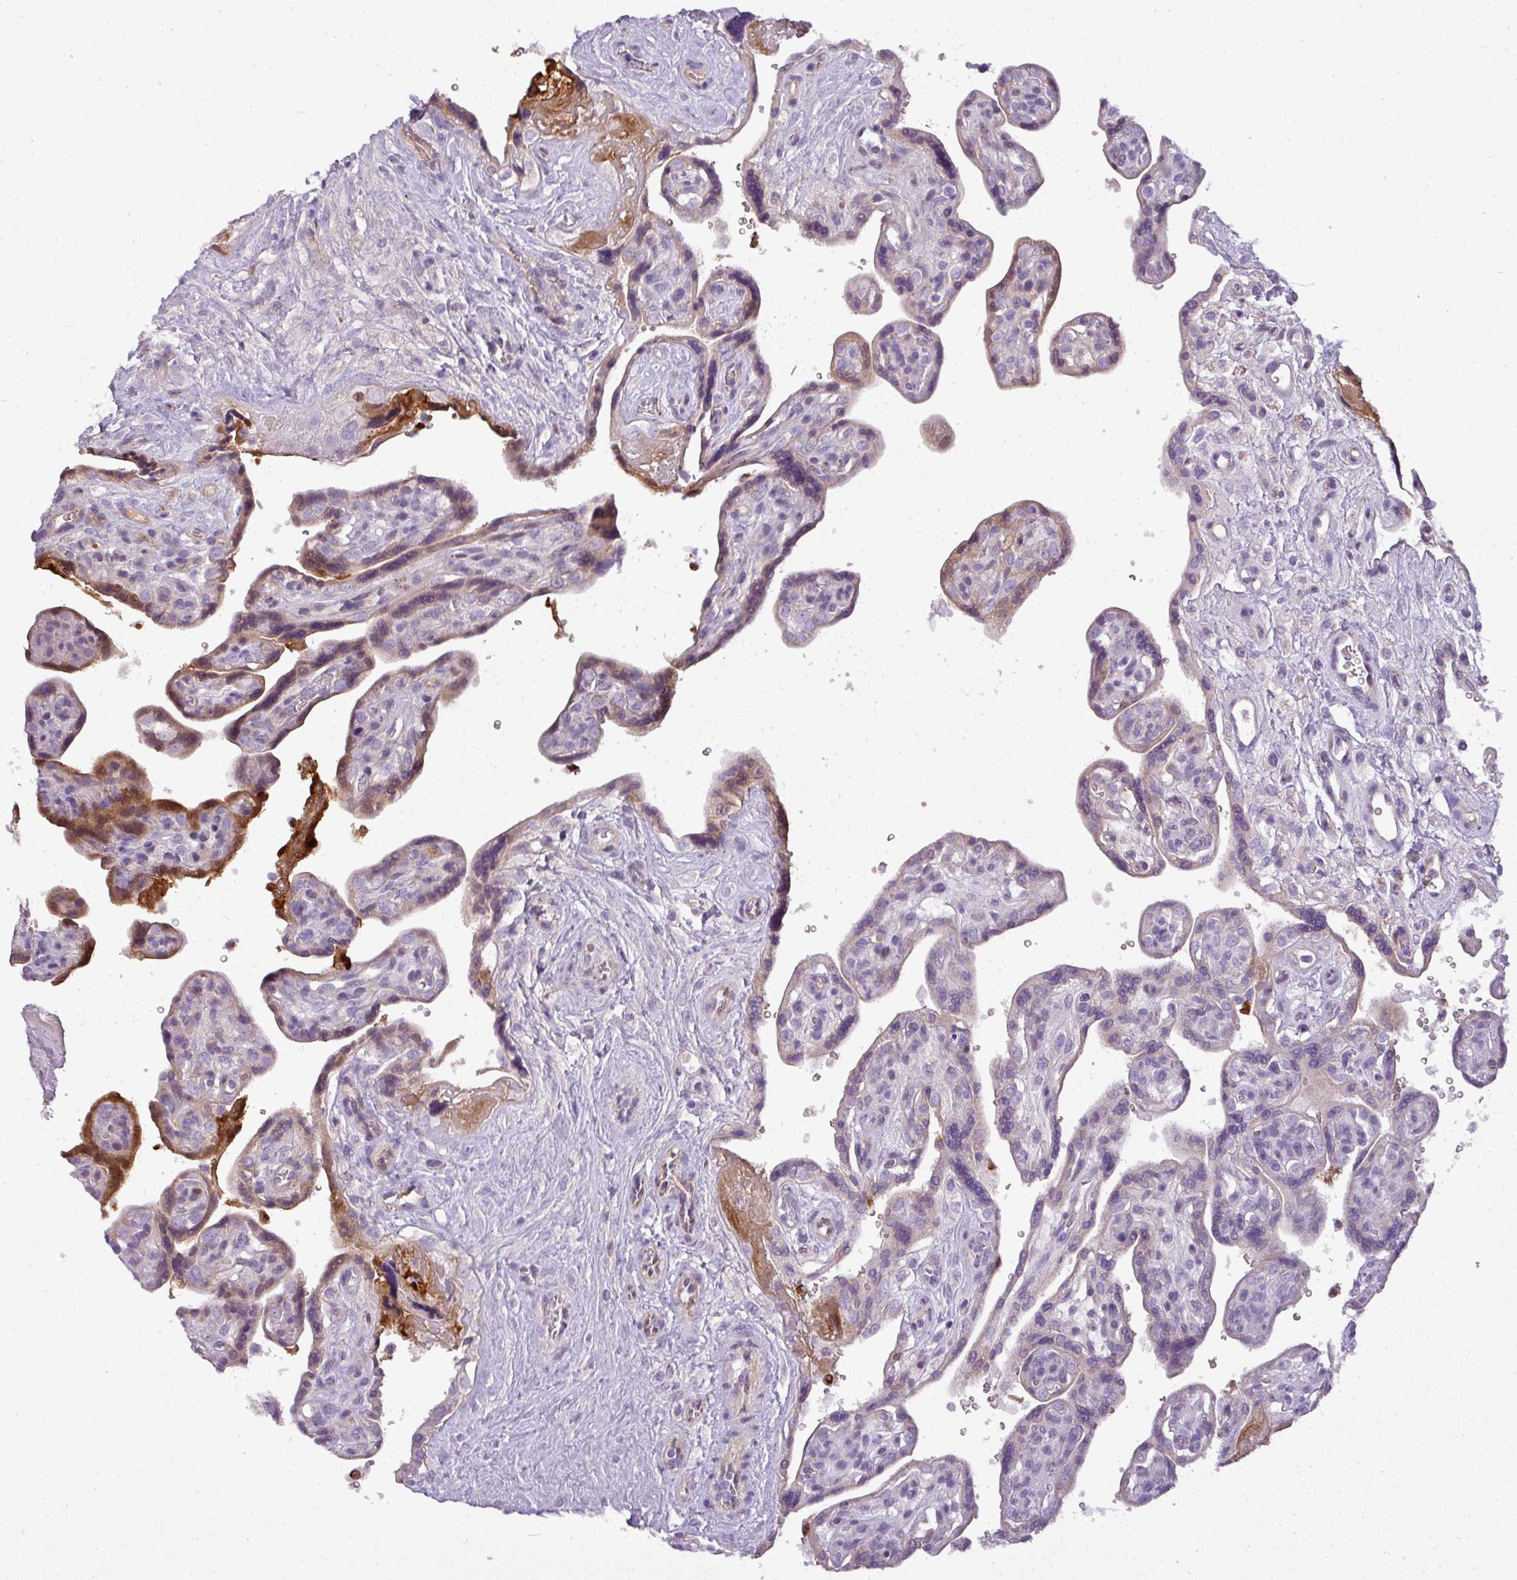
{"staining": {"intensity": "moderate", "quantity": "<25%", "location": "cytoplasmic/membranous,nuclear"}, "tissue": "placenta", "cell_type": "Trophoblastic cells", "image_type": "normal", "snomed": [{"axis": "morphology", "description": "Normal tissue, NOS"}, {"axis": "topography", "description": "Placenta"}], "caption": "Placenta stained with DAB (3,3'-diaminobenzidine) immunohistochemistry (IHC) reveals low levels of moderate cytoplasmic/membranous,nuclear positivity in approximately <25% of trophoblastic cells.", "gene": "C4A", "patient": {"sex": "female", "age": 39}}